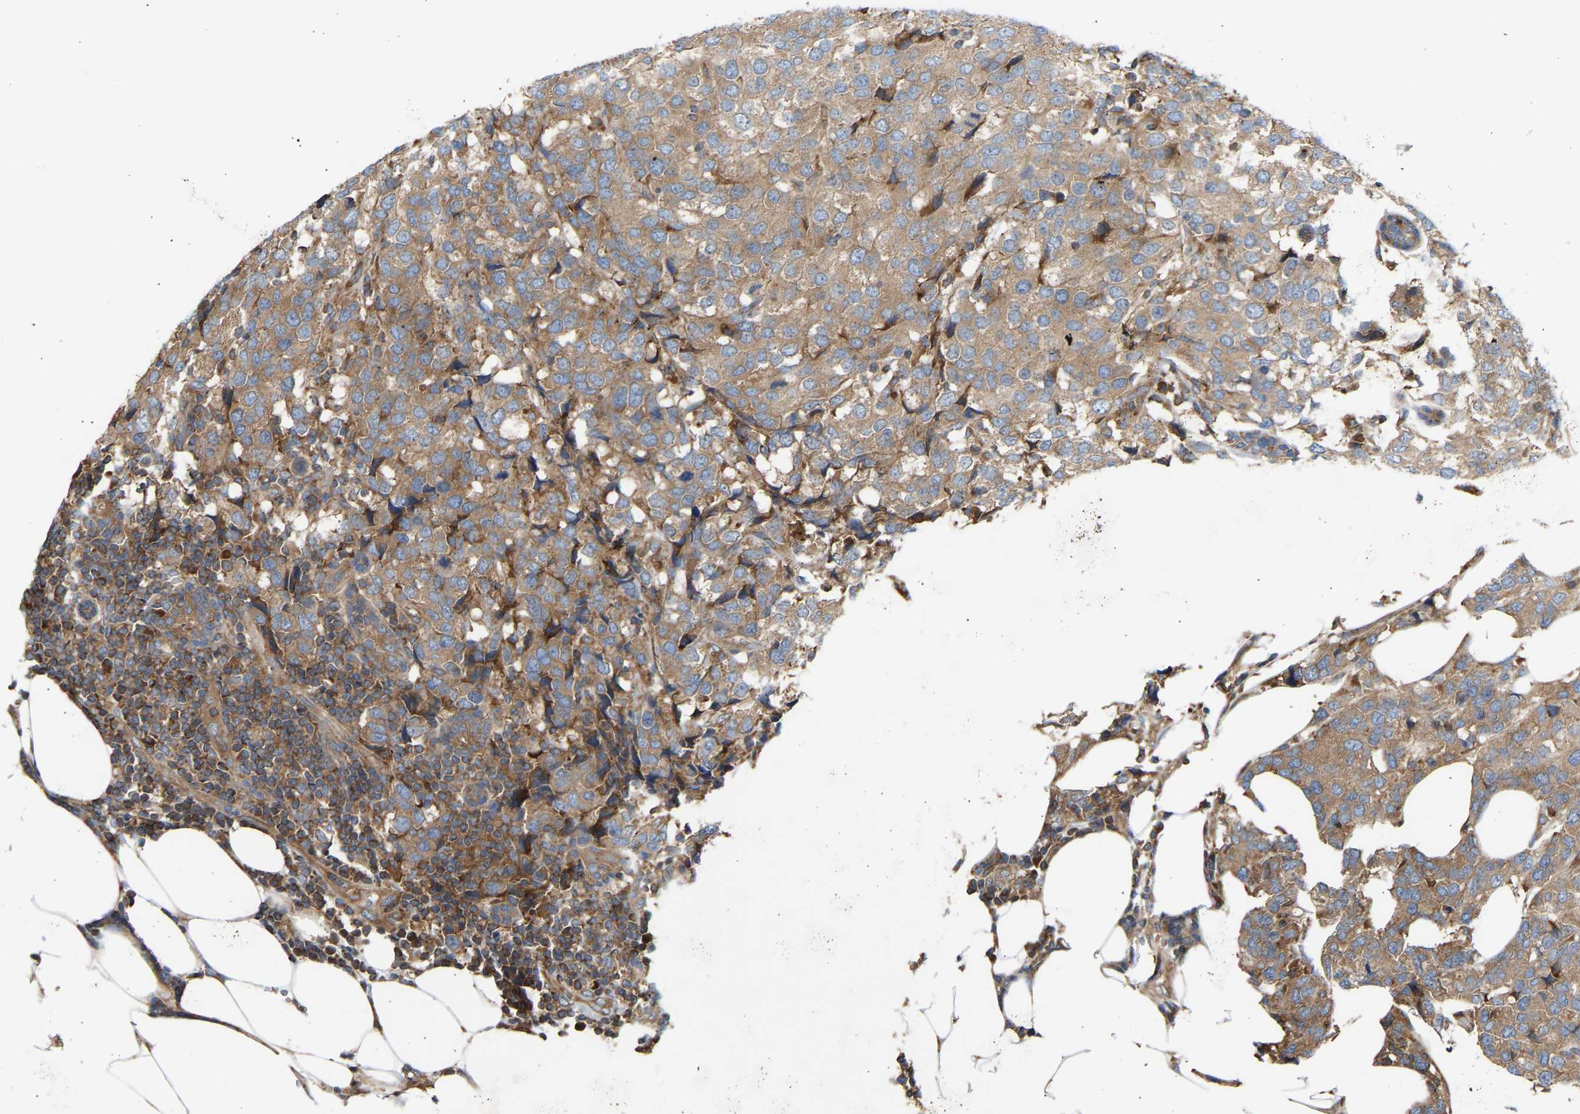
{"staining": {"intensity": "moderate", "quantity": ">75%", "location": "cytoplasmic/membranous"}, "tissue": "breast cancer", "cell_type": "Tumor cells", "image_type": "cancer", "snomed": [{"axis": "morphology", "description": "Lobular carcinoma"}, {"axis": "topography", "description": "Breast"}], "caption": "Brown immunohistochemical staining in lobular carcinoma (breast) reveals moderate cytoplasmic/membranous staining in about >75% of tumor cells.", "gene": "GCN1", "patient": {"sex": "female", "age": 59}}